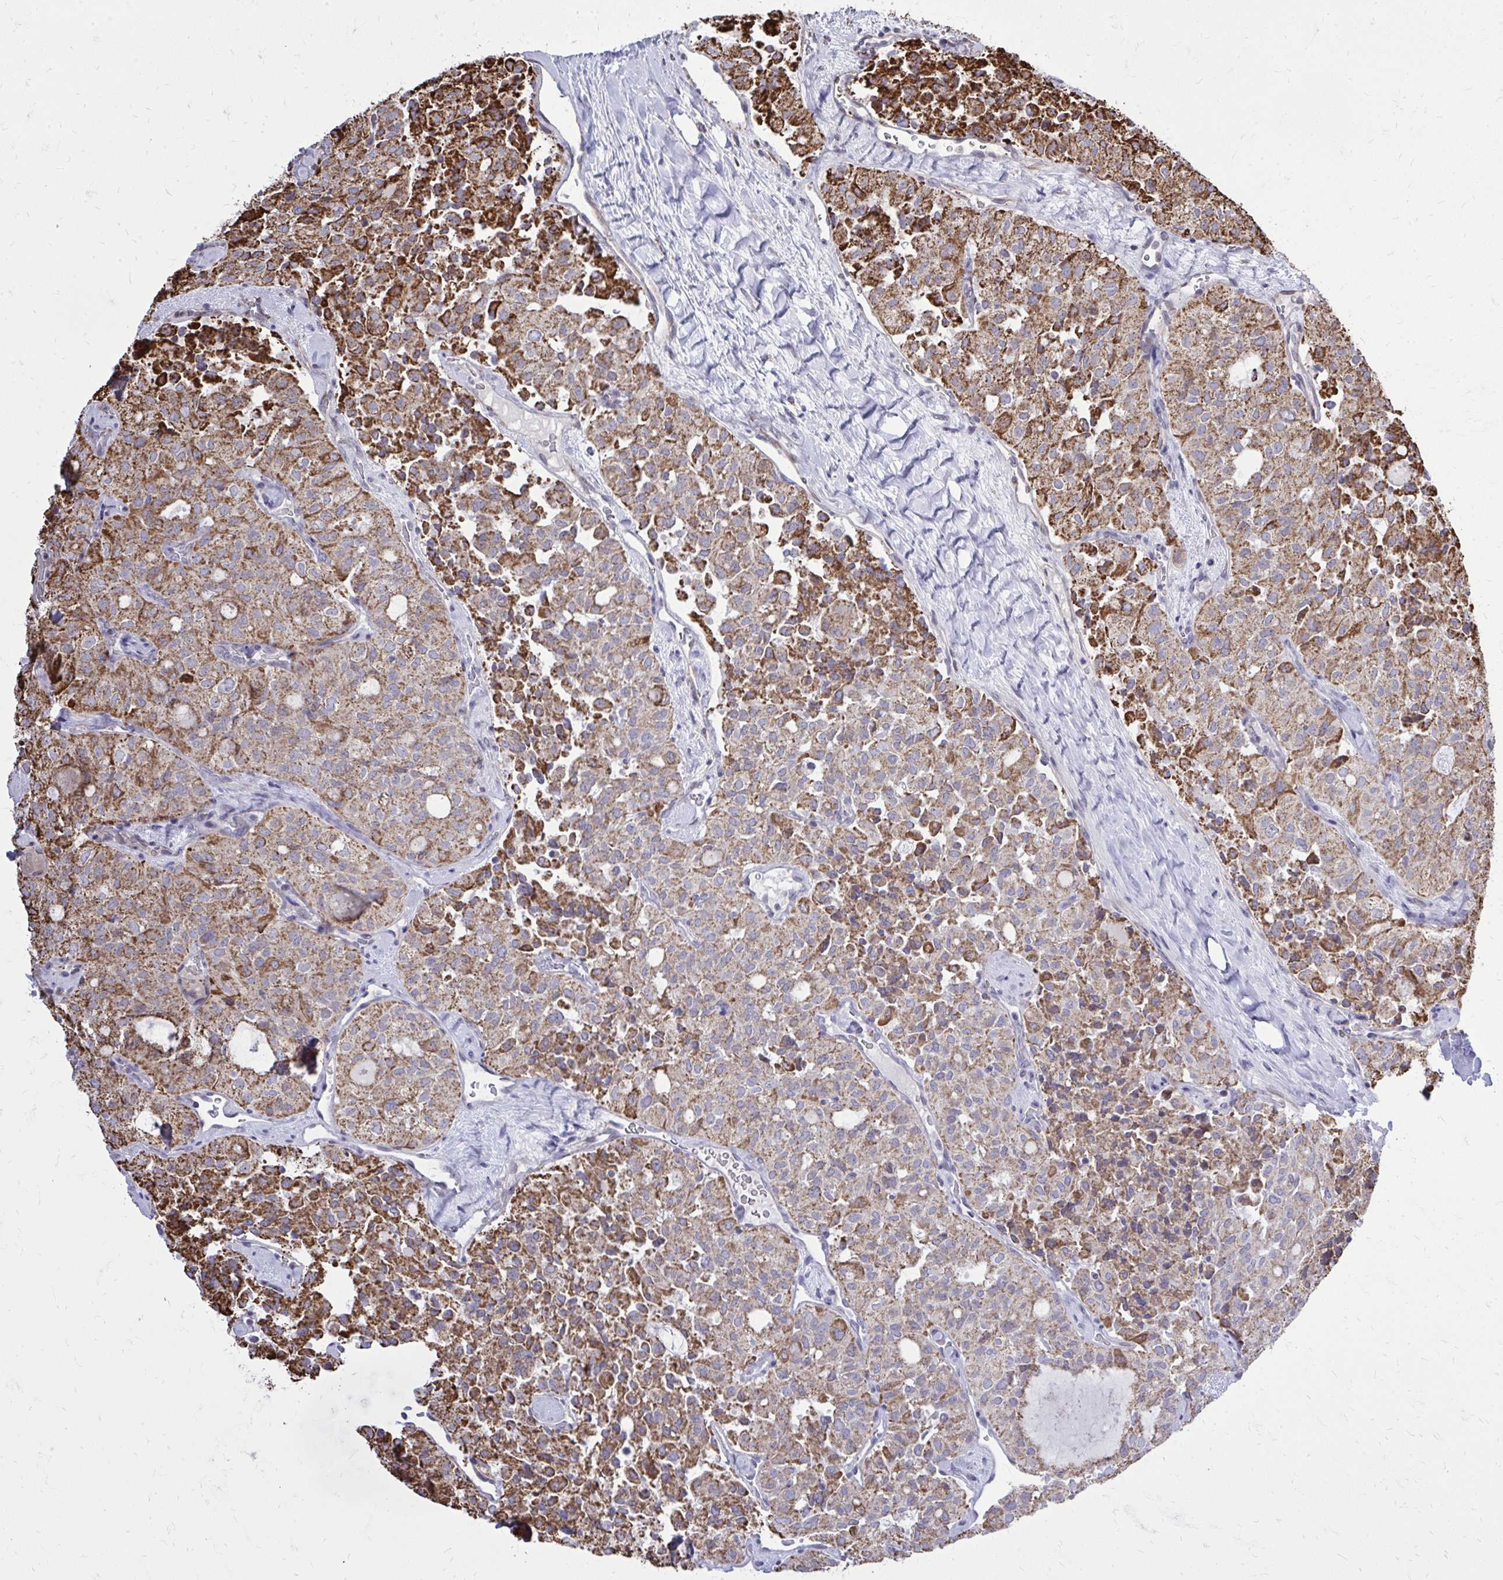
{"staining": {"intensity": "moderate", "quantity": ">75%", "location": "cytoplasmic/membranous"}, "tissue": "thyroid cancer", "cell_type": "Tumor cells", "image_type": "cancer", "snomed": [{"axis": "morphology", "description": "Follicular adenoma carcinoma, NOS"}, {"axis": "topography", "description": "Thyroid gland"}], "caption": "Thyroid cancer stained for a protein reveals moderate cytoplasmic/membranous positivity in tumor cells. The staining was performed using DAB (3,3'-diaminobenzidine), with brown indicating positive protein expression. Nuclei are stained blue with hematoxylin.", "gene": "ZNF362", "patient": {"sex": "male", "age": 75}}